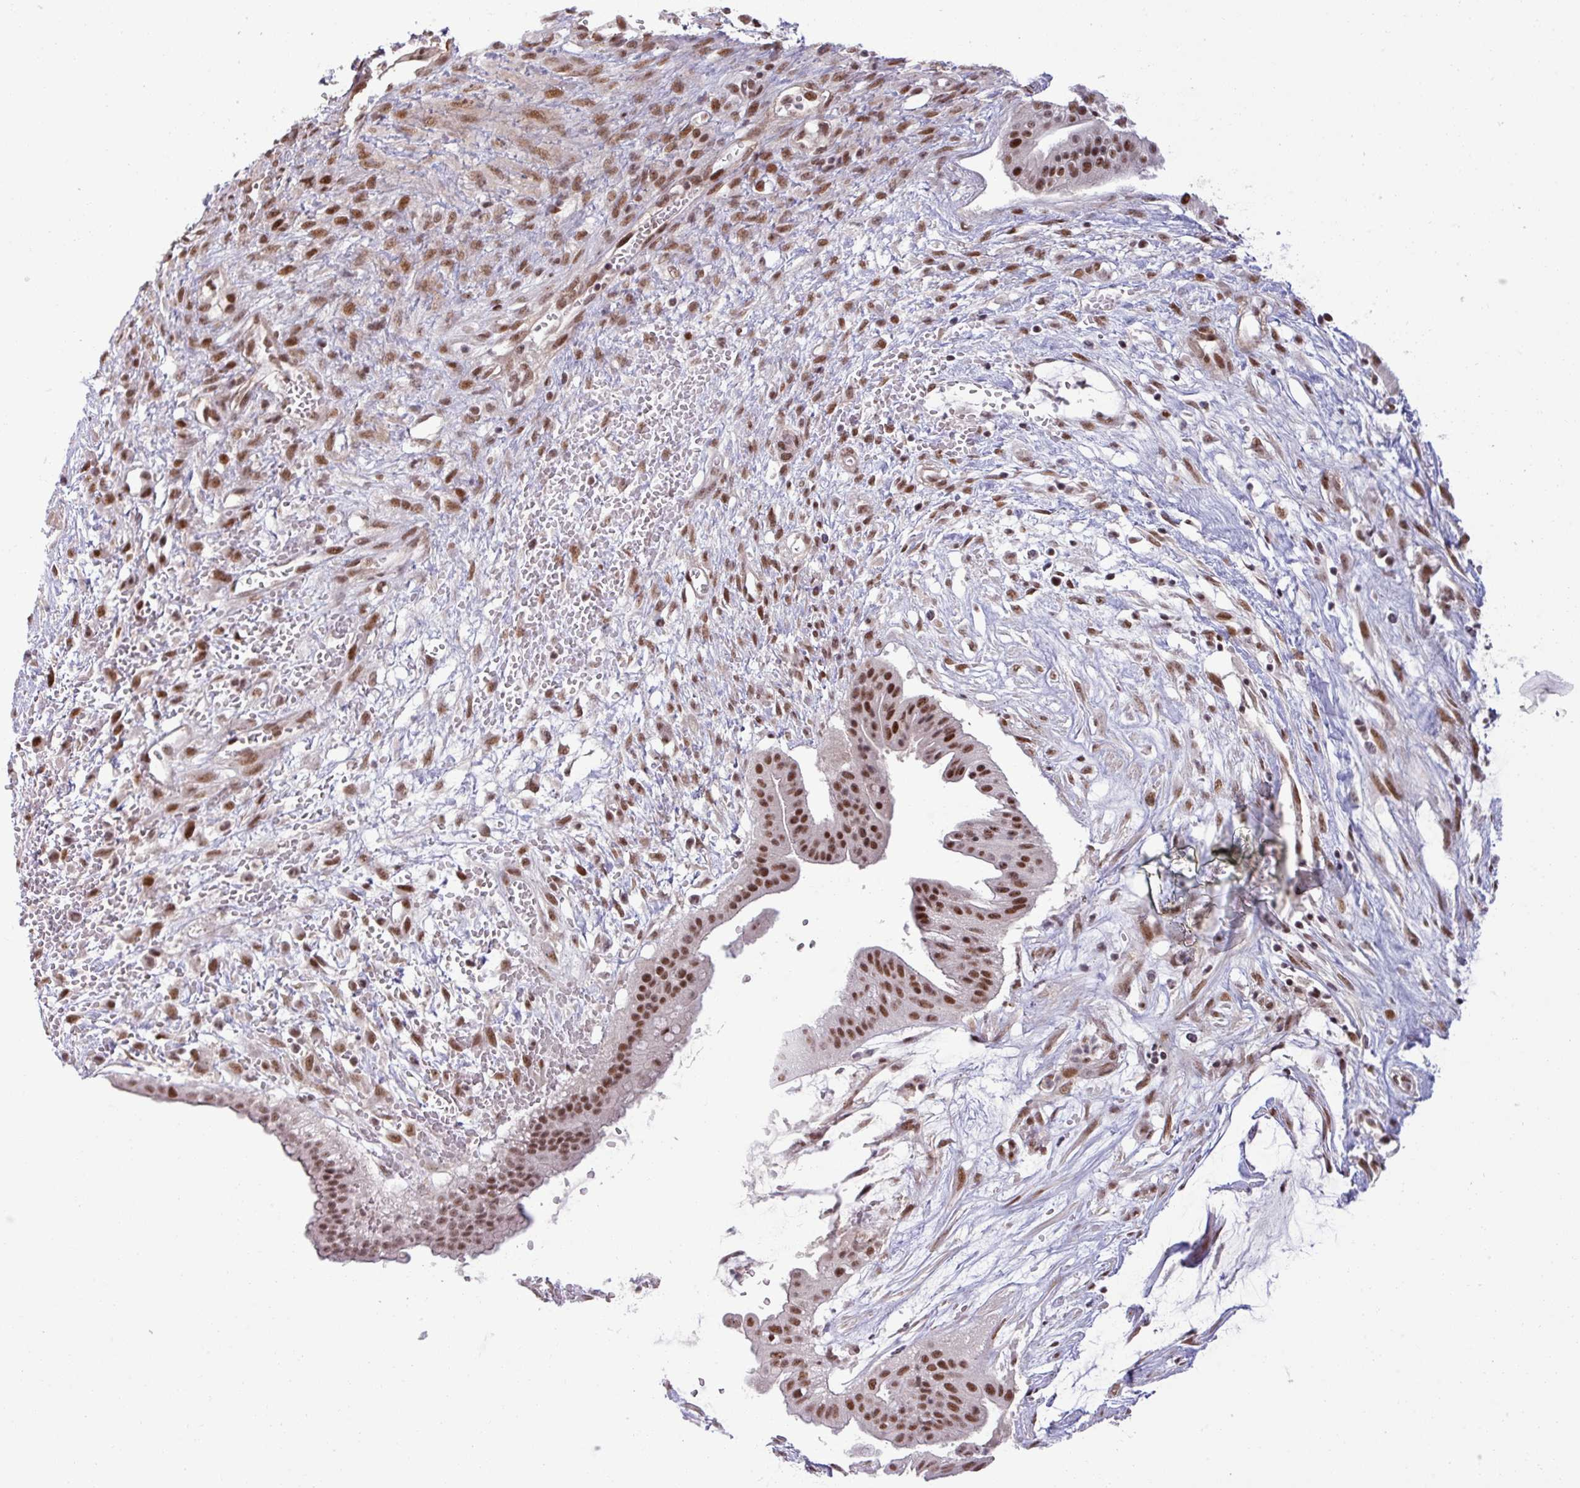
{"staining": {"intensity": "strong", "quantity": ">75%", "location": "nuclear"}, "tissue": "ovarian cancer", "cell_type": "Tumor cells", "image_type": "cancer", "snomed": [{"axis": "morphology", "description": "Cystadenocarcinoma, mucinous, NOS"}, {"axis": "topography", "description": "Ovary"}], "caption": "Immunohistochemistry (IHC) of human ovarian mucinous cystadenocarcinoma displays high levels of strong nuclear staining in about >75% of tumor cells. (Brightfield microscopy of DAB IHC at high magnification).", "gene": "PTPN20", "patient": {"sex": "female", "age": 73}}